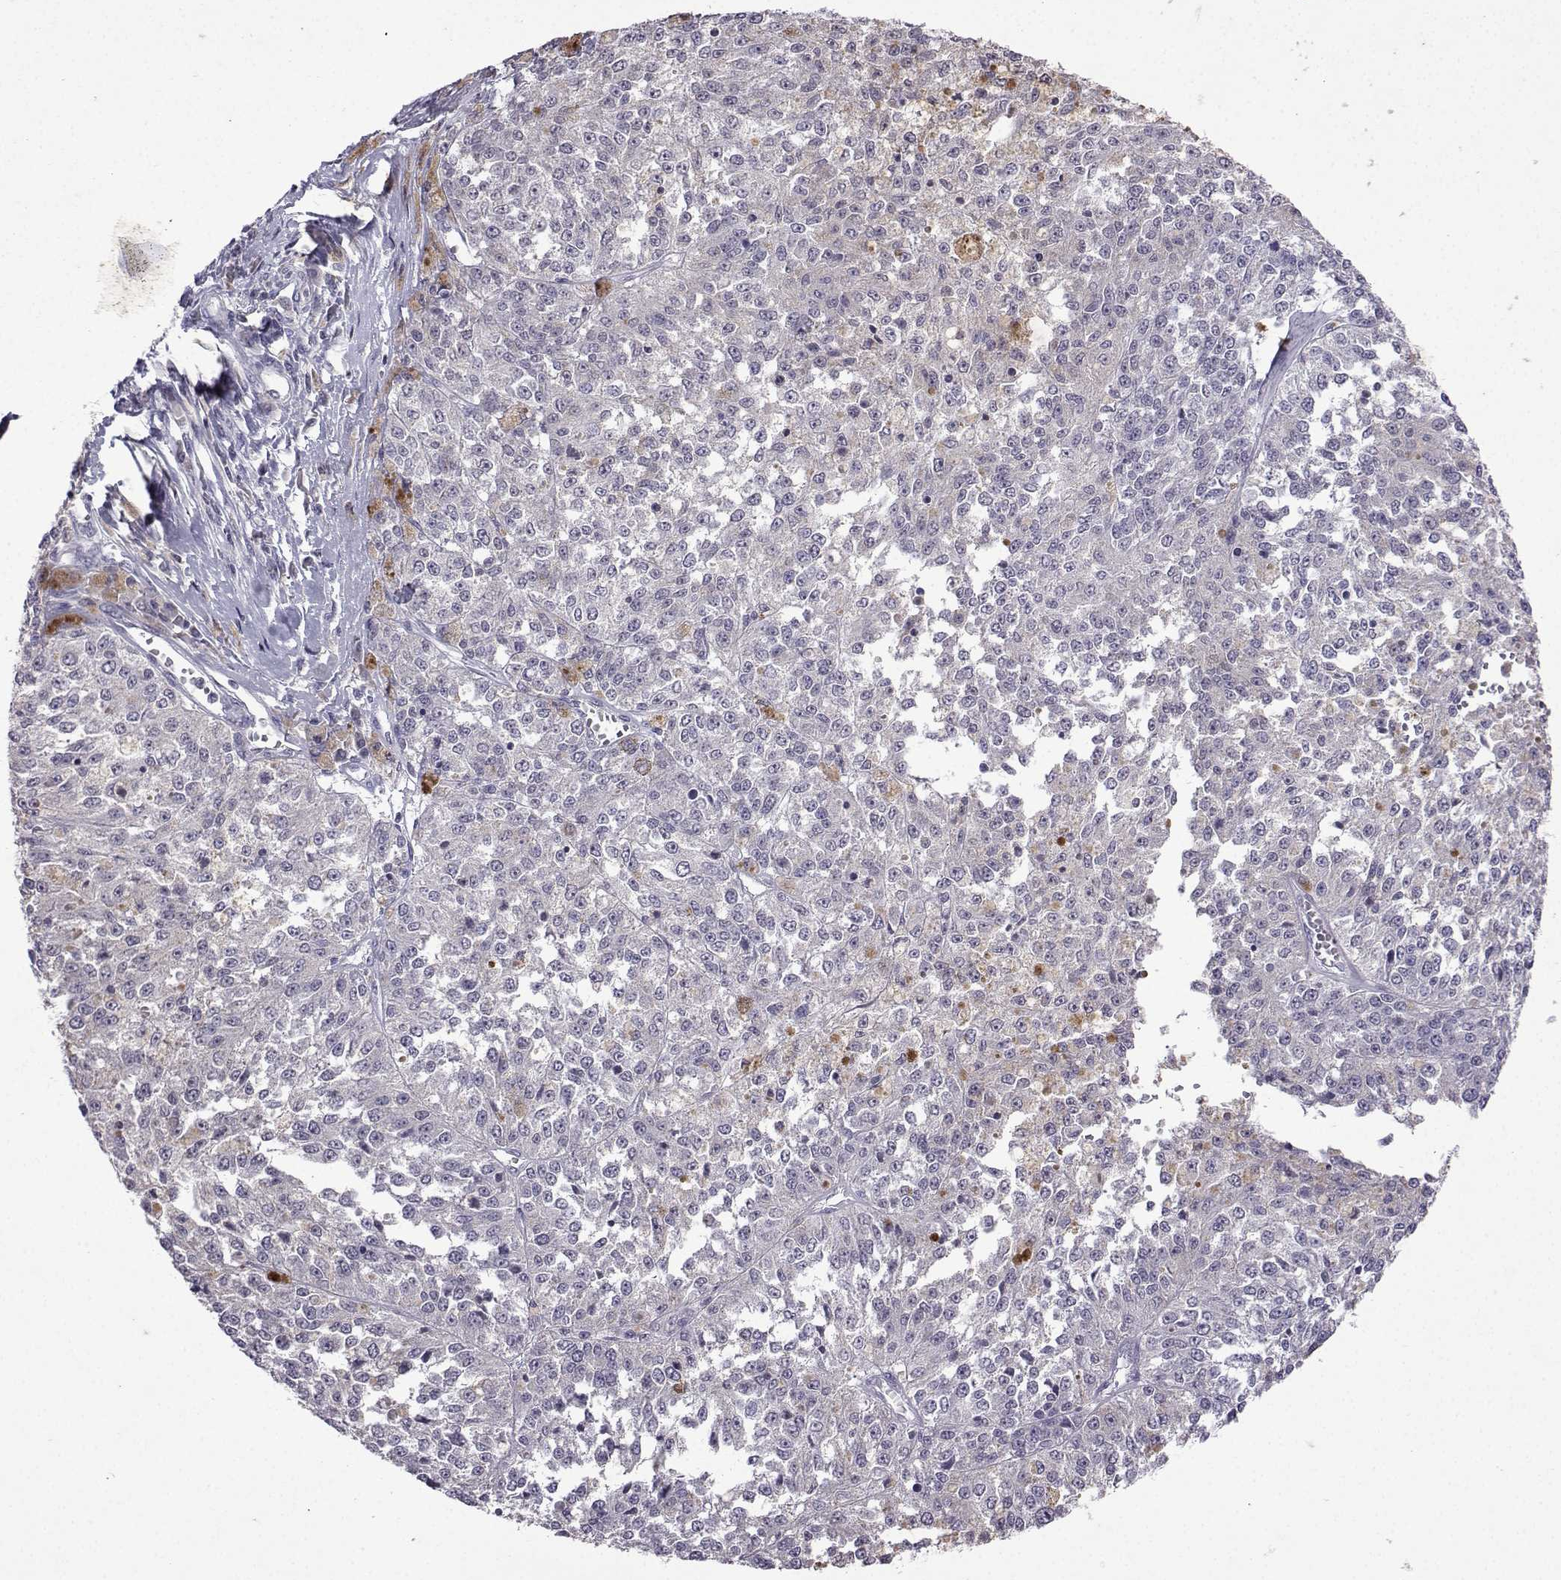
{"staining": {"intensity": "negative", "quantity": "none", "location": "none"}, "tissue": "melanoma", "cell_type": "Tumor cells", "image_type": "cancer", "snomed": [{"axis": "morphology", "description": "Malignant melanoma, Metastatic site"}, {"axis": "topography", "description": "Lymph node"}], "caption": "A photomicrograph of human malignant melanoma (metastatic site) is negative for staining in tumor cells.", "gene": "CCL28", "patient": {"sex": "female", "age": 64}}